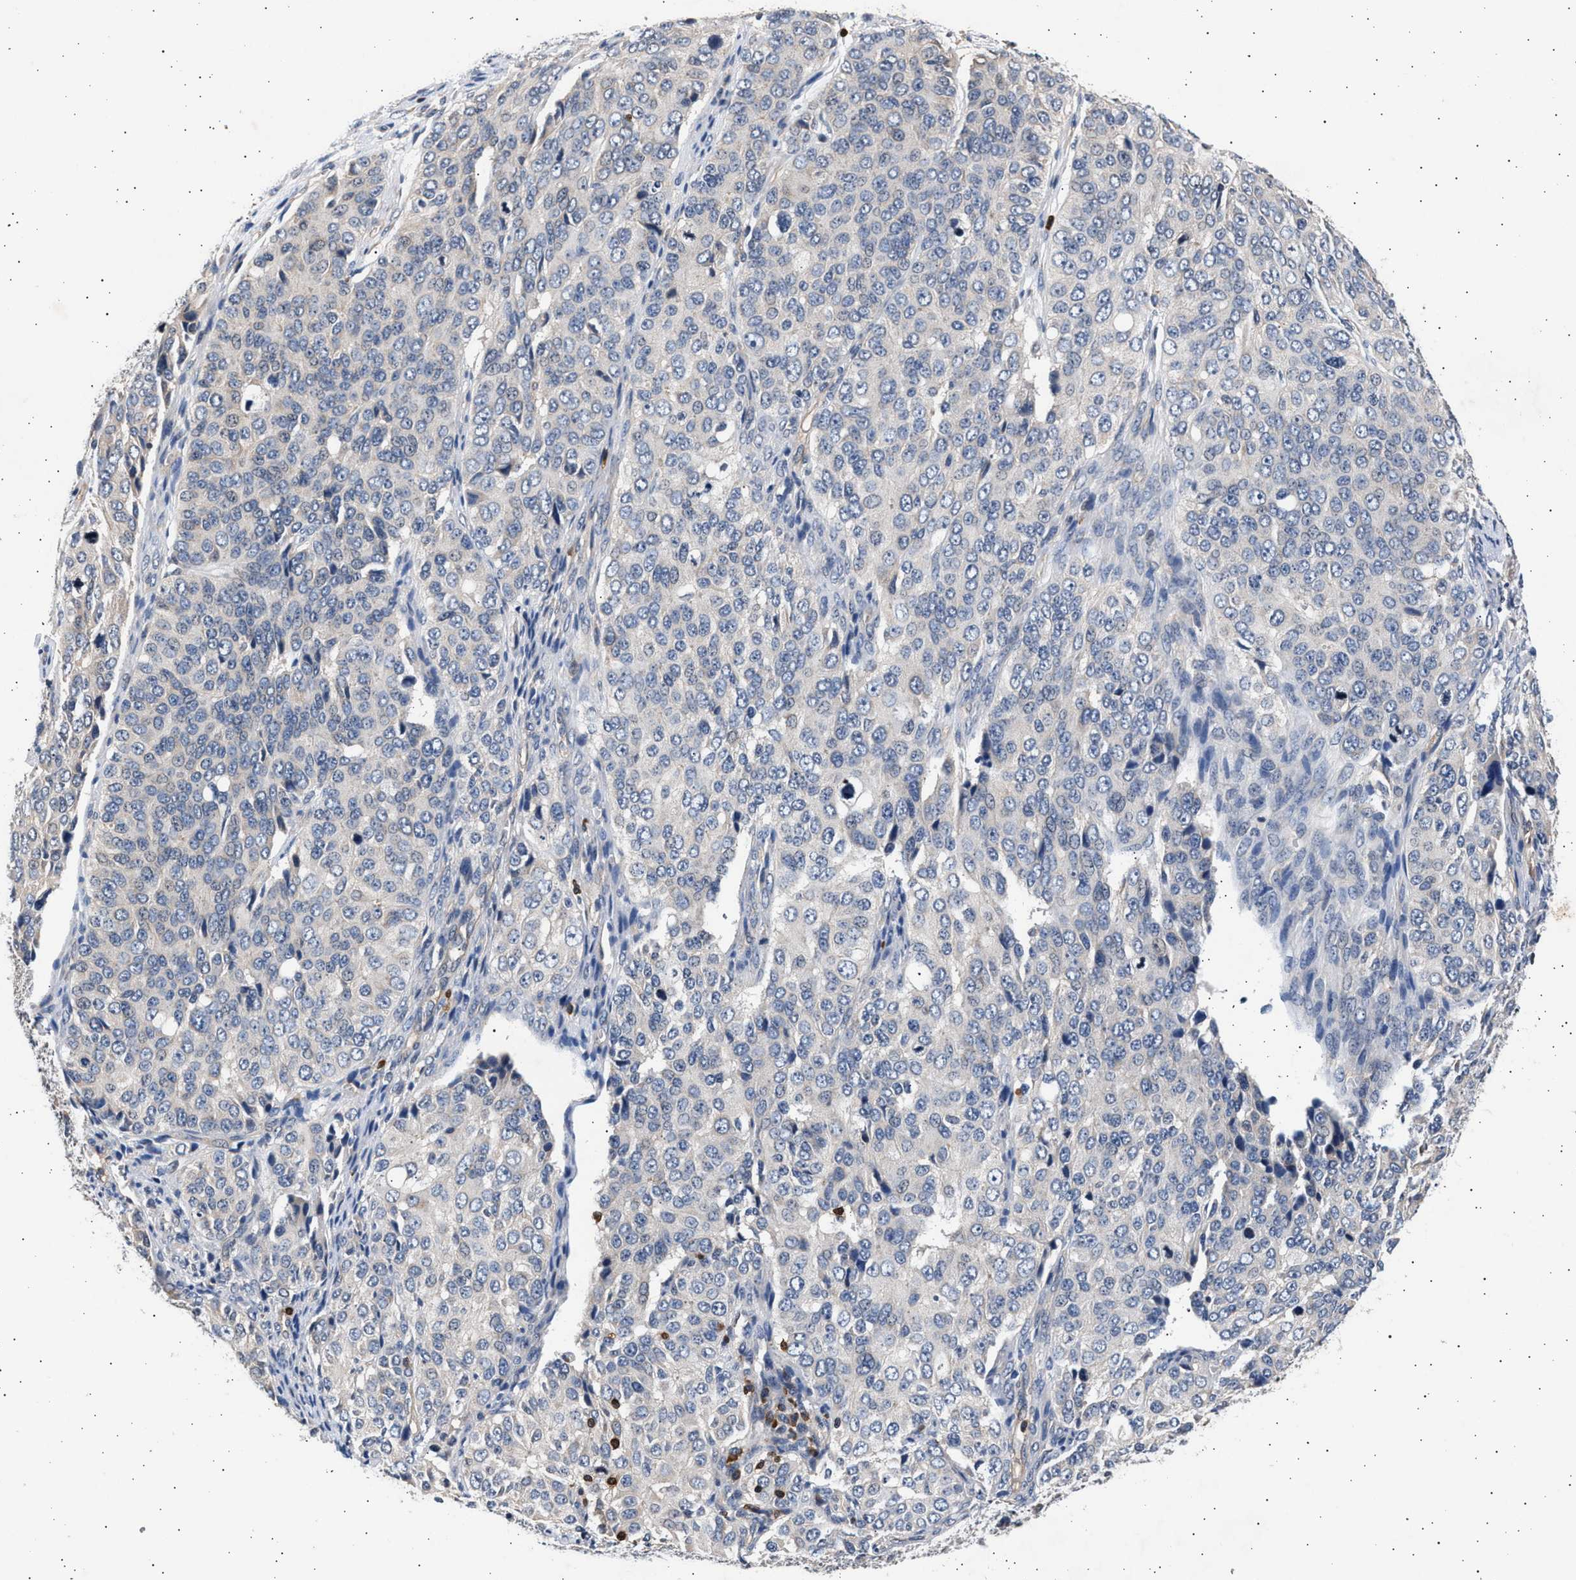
{"staining": {"intensity": "negative", "quantity": "none", "location": "none"}, "tissue": "ovarian cancer", "cell_type": "Tumor cells", "image_type": "cancer", "snomed": [{"axis": "morphology", "description": "Carcinoma, endometroid"}, {"axis": "topography", "description": "Ovary"}], "caption": "Tumor cells show no significant protein expression in endometroid carcinoma (ovarian). (Brightfield microscopy of DAB (3,3'-diaminobenzidine) immunohistochemistry (IHC) at high magnification).", "gene": "GRAP2", "patient": {"sex": "female", "age": 51}}